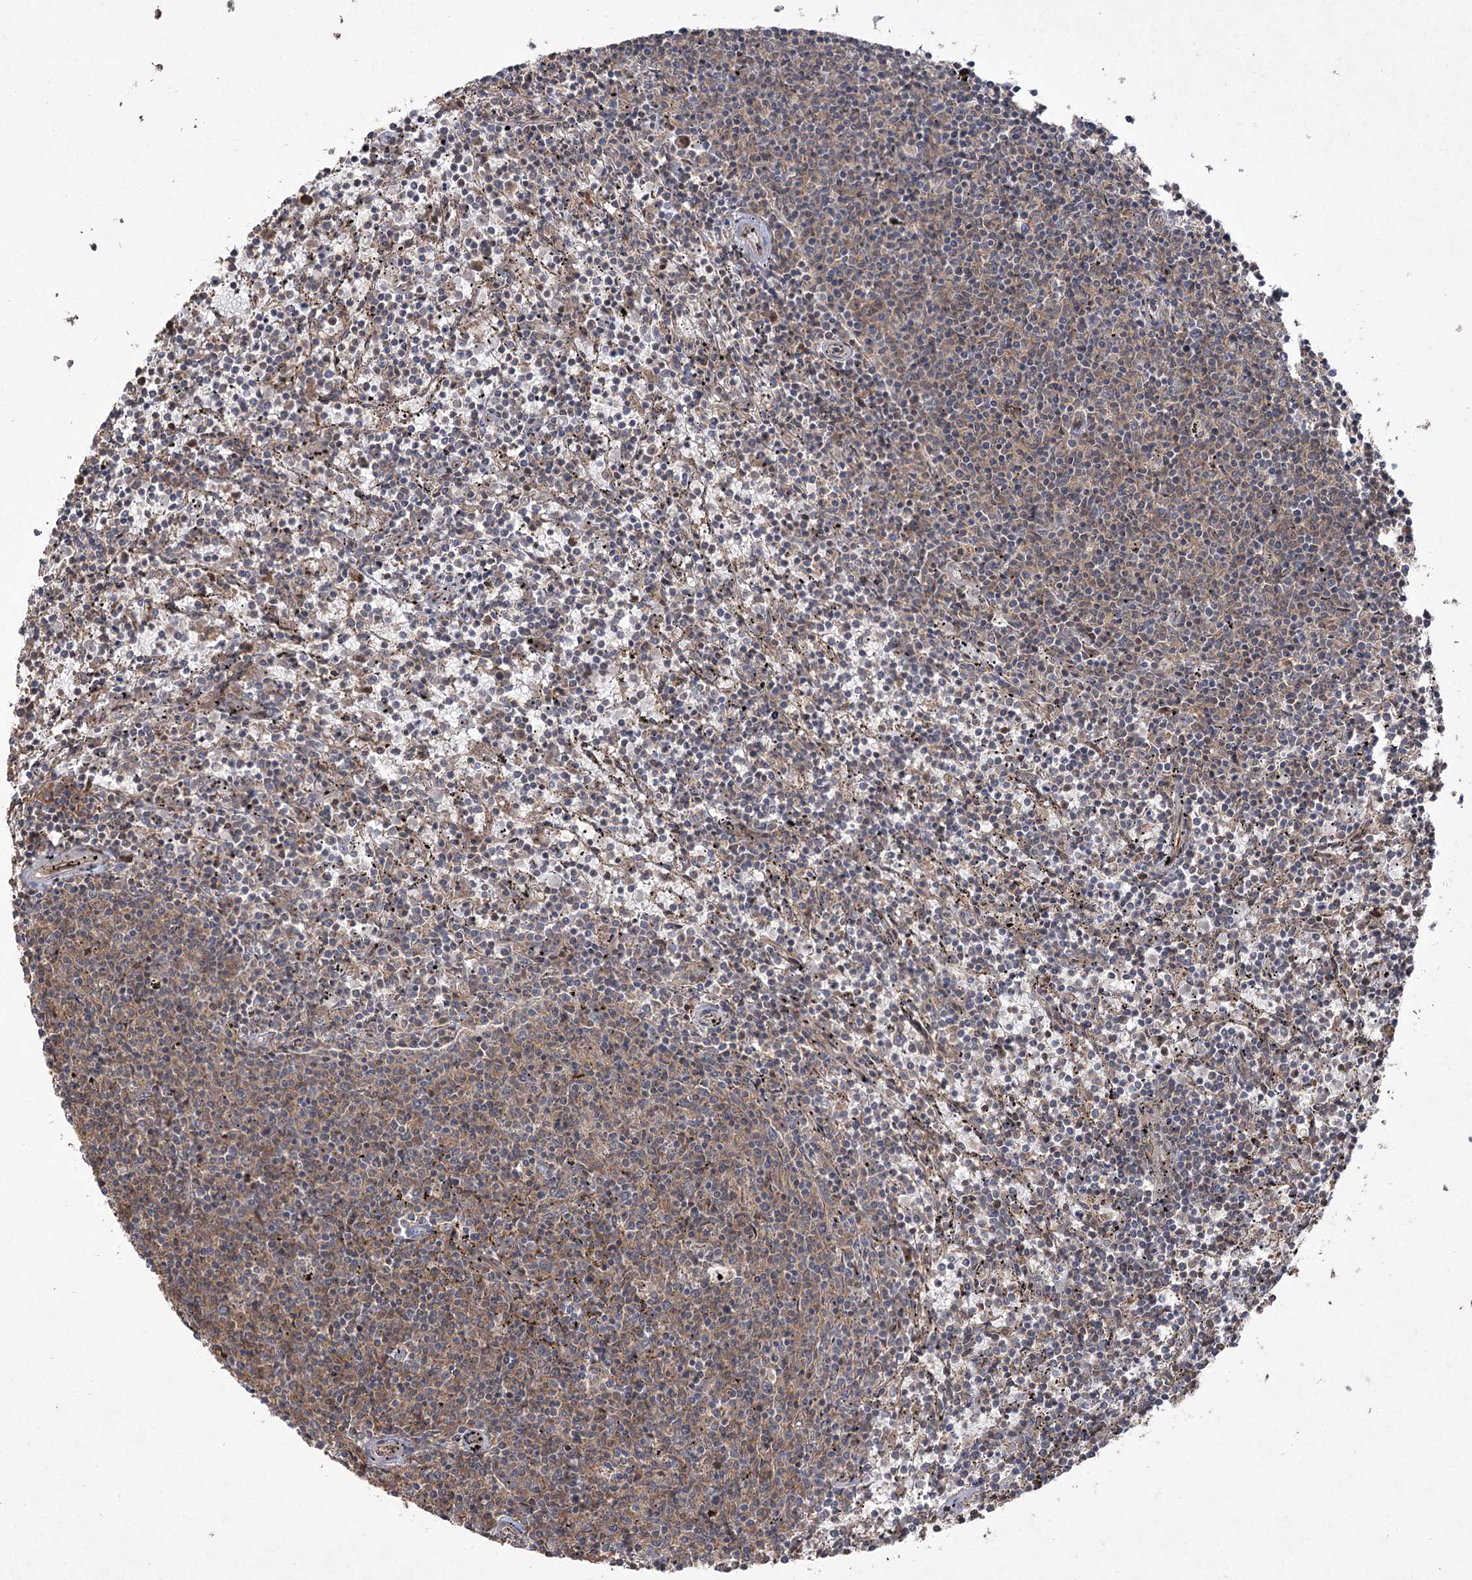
{"staining": {"intensity": "weak", "quantity": "<25%", "location": "cytoplasmic/membranous"}, "tissue": "lymphoma", "cell_type": "Tumor cells", "image_type": "cancer", "snomed": [{"axis": "morphology", "description": "Malignant lymphoma, non-Hodgkin's type, Low grade"}, {"axis": "topography", "description": "Spleen"}], "caption": "Tumor cells show no significant positivity in lymphoma.", "gene": "CPLANE1", "patient": {"sex": "female", "age": 50}}